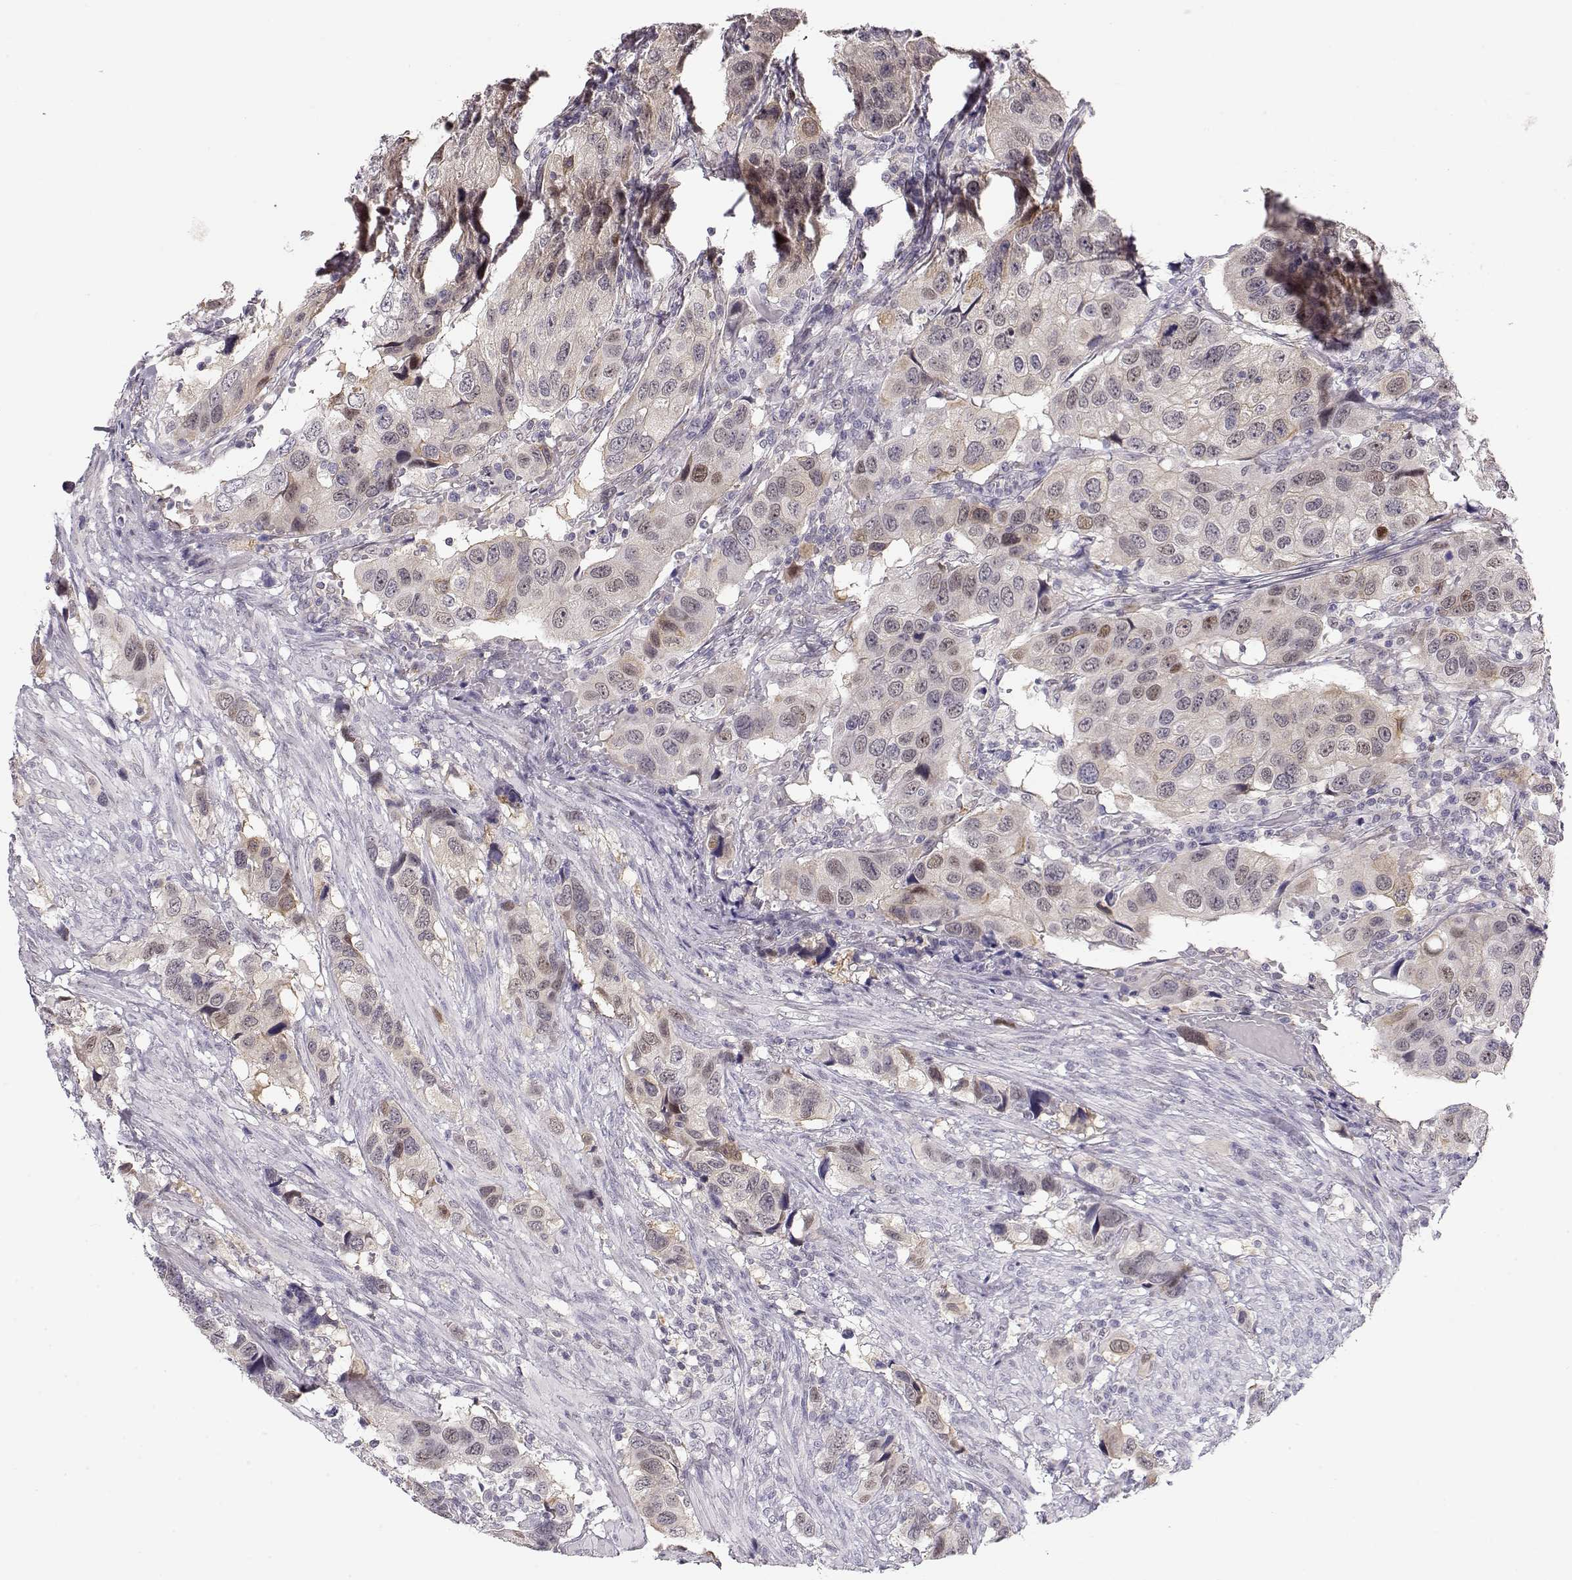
{"staining": {"intensity": "negative", "quantity": "none", "location": "none"}, "tissue": "urothelial cancer", "cell_type": "Tumor cells", "image_type": "cancer", "snomed": [{"axis": "morphology", "description": "Urothelial carcinoma, High grade"}, {"axis": "topography", "description": "Urinary bladder"}], "caption": "The histopathology image reveals no significant staining in tumor cells of urothelial cancer. The staining is performed using DAB brown chromogen with nuclei counter-stained in using hematoxylin.", "gene": "TEPP", "patient": {"sex": "male", "age": 79}}